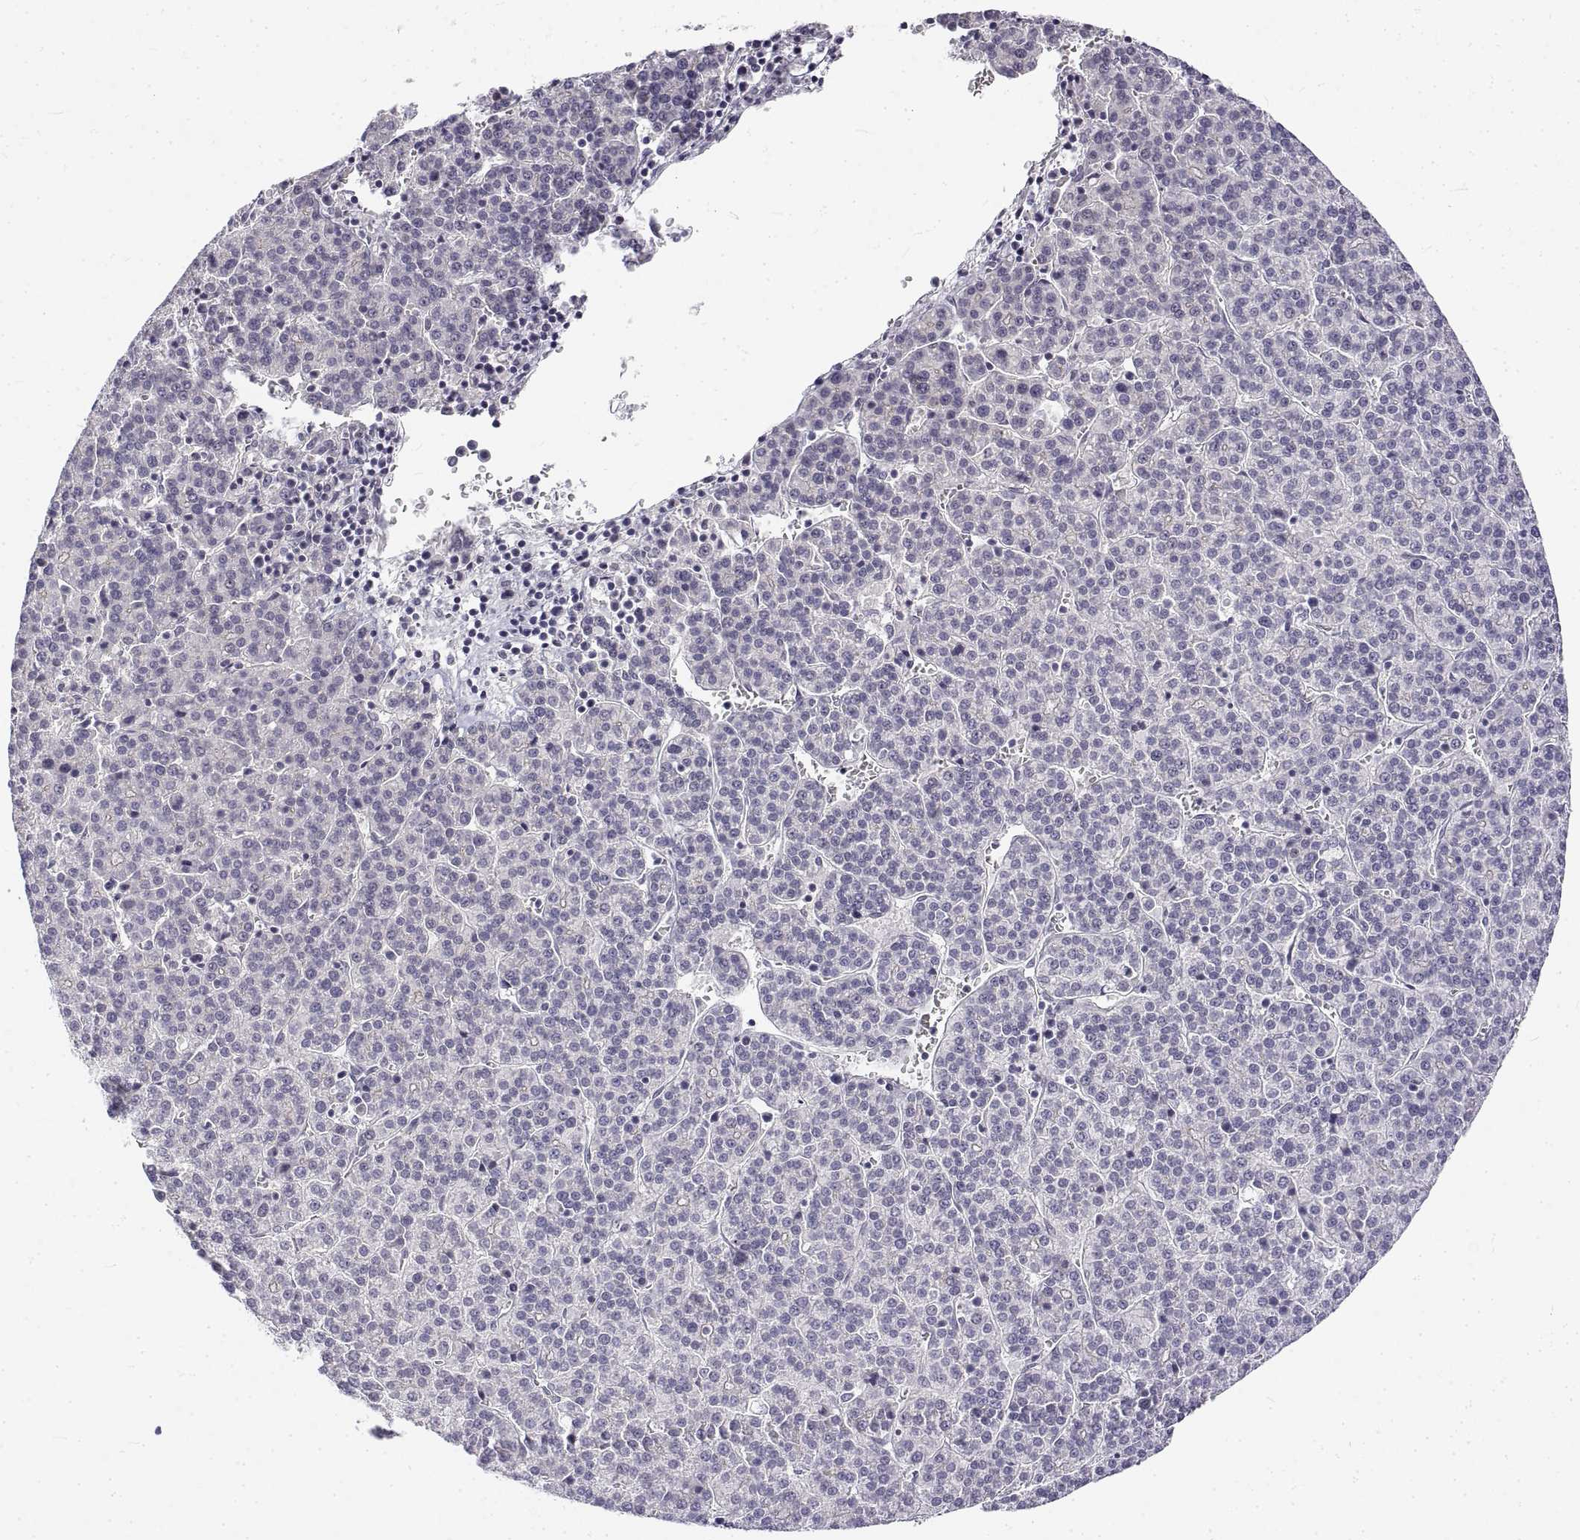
{"staining": {"intensity": "negative", "quantity": "none", "location": "none"}, "tissue": "liver cancer", "cell_type": "Tumor cells", "image_type": "cancer", "snomed": [{"axis": "morphology", "description": "Carcinoma, Hepatocellular, NOS"}, {"axis": "topography", "description": "Liver"}], "caption": "This is an immunohistochemistry (IHC) micrograph of liver hepatocellular carcinoma. There is no positivity in tumor cells.", "gene": "ANO2", "patient": {"sex": "female", "age": 58}}